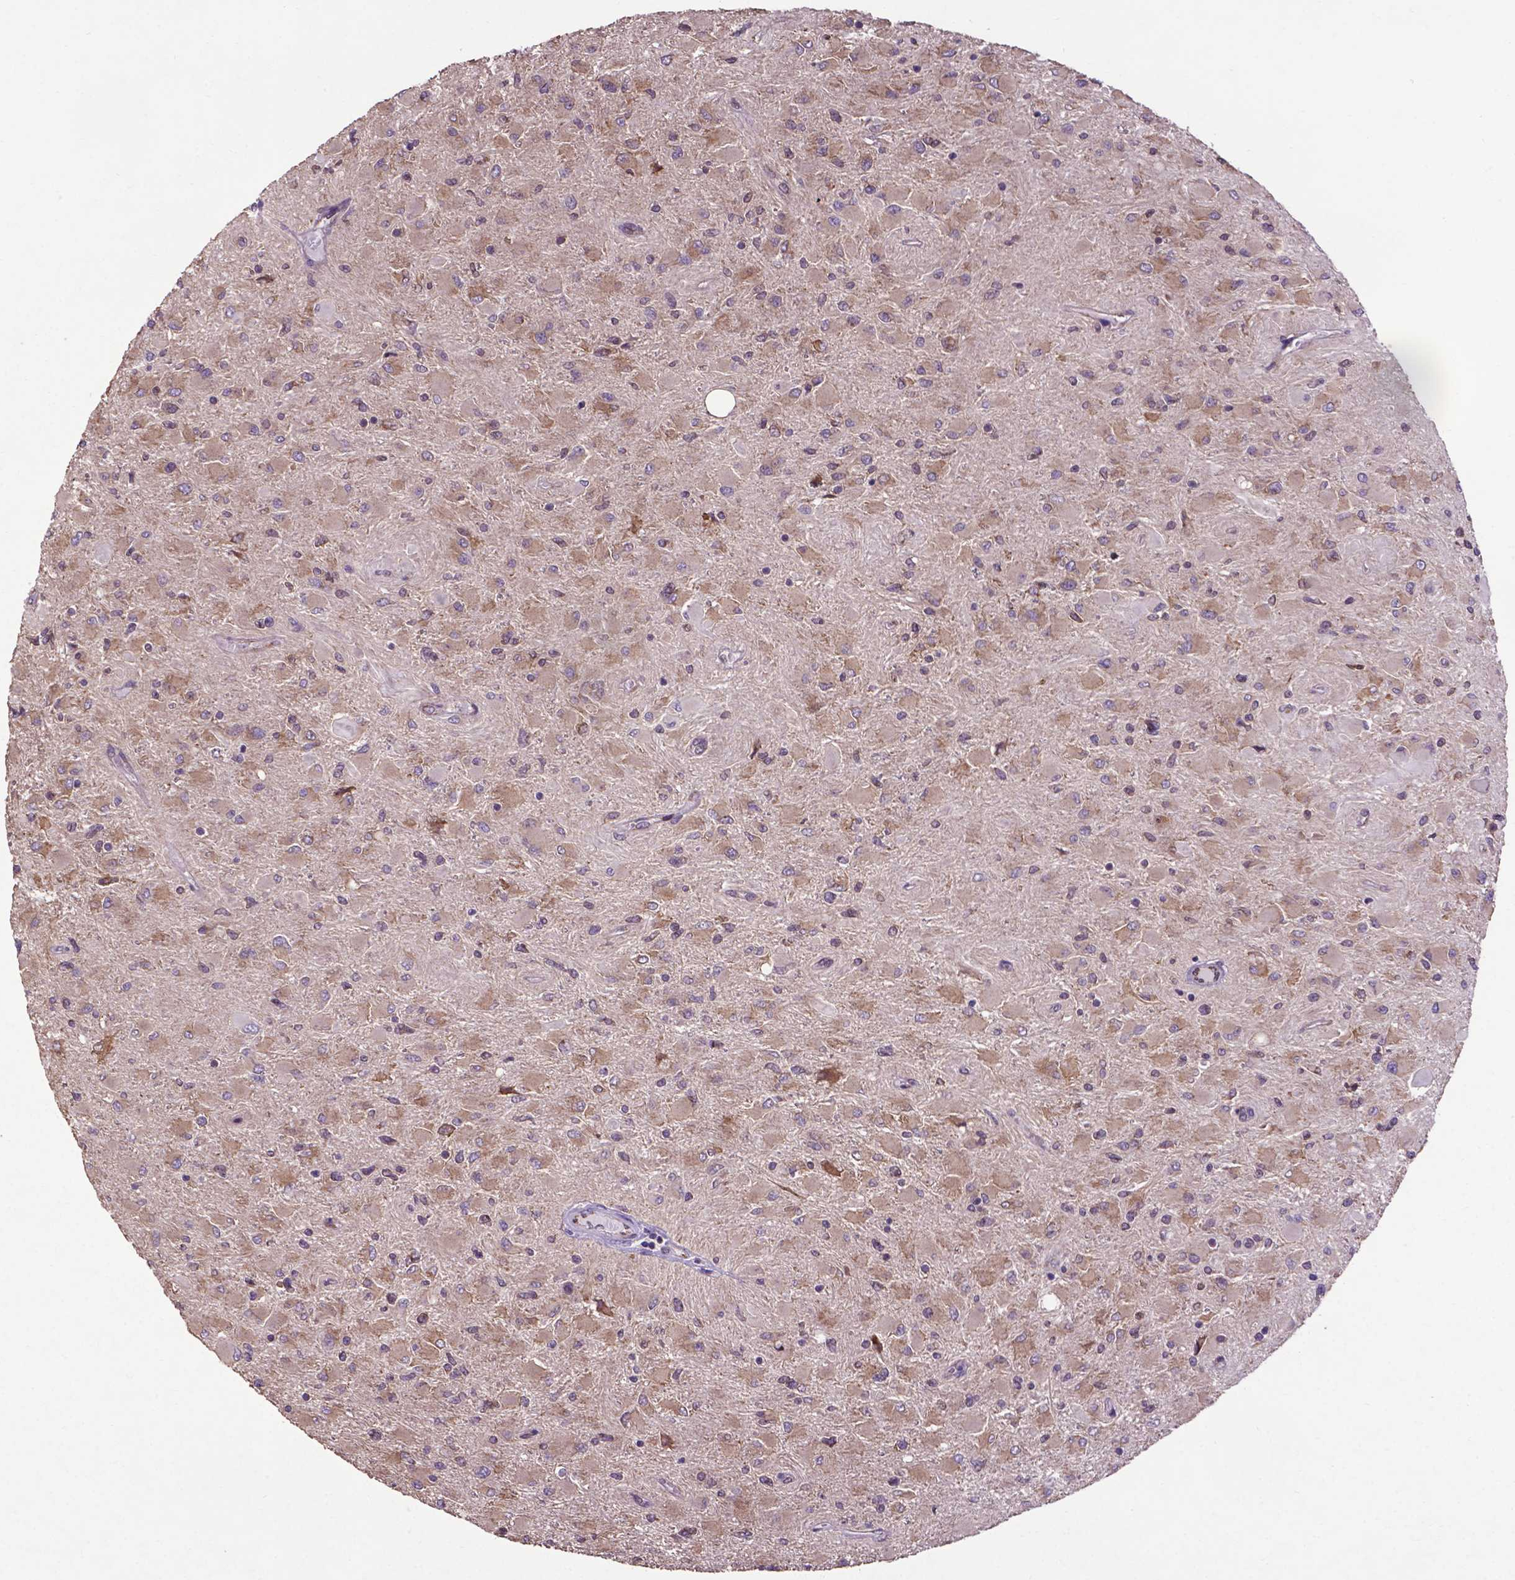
{"staining": {"intensity": "weak", "quantity": ">75%", "location": "cytoplasmic/membranous"}, "tissue": "glioma", "cell_type": "Tumor cells", "image_type": "cancer", "snomed": [{"axis": "morphology", "description": "Glioma, malignant, High grade"}, {"axis": "topography", "description": "Cerebral cortex"}], "caption": "High-power microscopy captured an immunohistochemistry (IHC) micrograph of glioma, revealing weak cytoplasmic/membranous positivity in approximately >75% of tumor cells. (IHC, brightfield microscopy, high magnification).", "gene": "WDR83OS", "patient": {"sex": "female", "age": 36}}